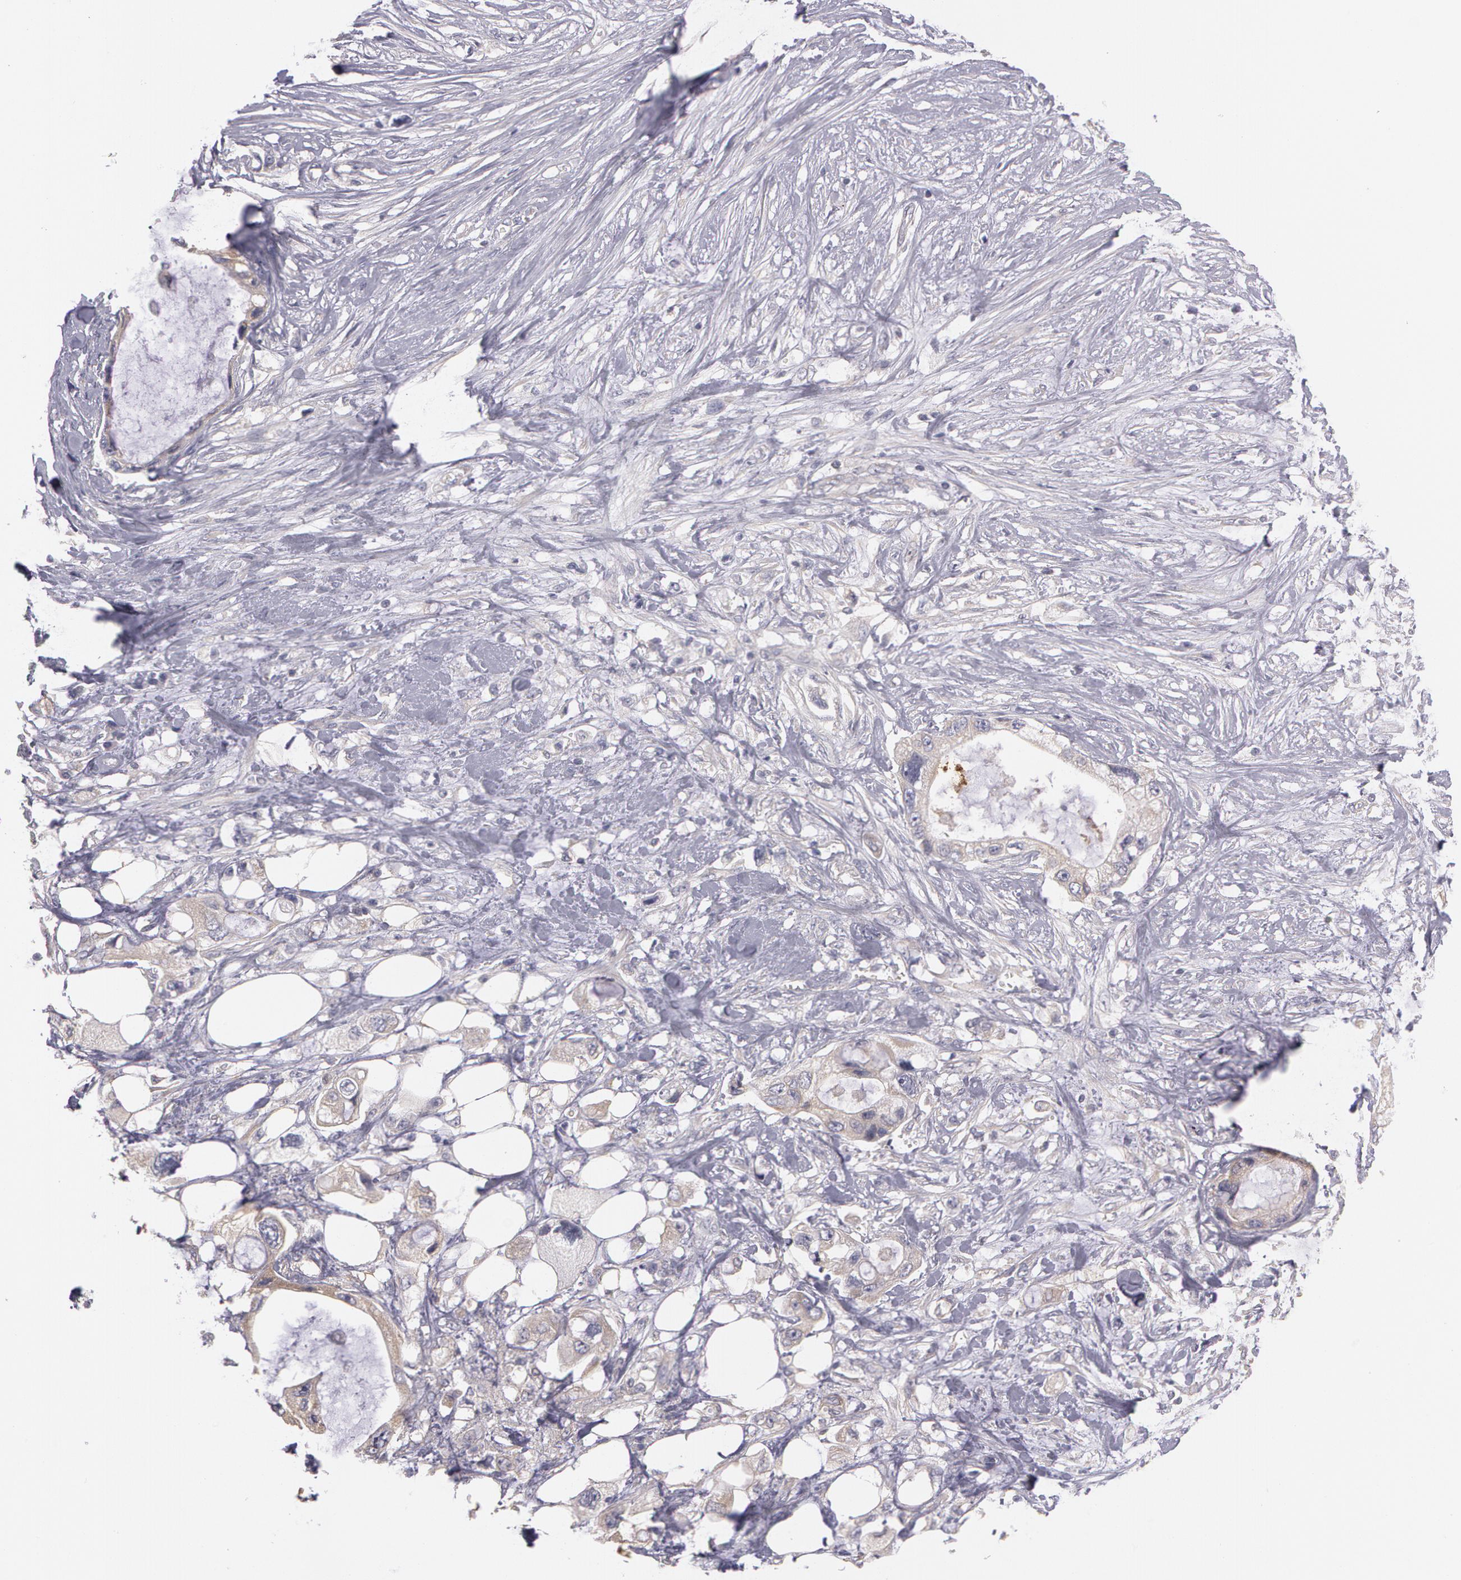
{"staining": {"intensity": "weak", "quantity": "<25%", "location": "cytoplasmic/membranous"}, "tissue": "pancreatic cancer", "cell_type": "Tumor cells", "image_type": "cancer", "snomed": [{"axis": "morphology", "description": "Adenocarcinoma, NOS"}, {"axis": "topography", "description": "Pancreas"}, {"axis": "topography", "description": "Stomach, upper"}], "caption": "The image reveals no staining of tumor cells in pancreatic cancer. (Stains: DAB IHC with hematoxylin counter stain, Microscopy: brightfield microscopy at high magnification).", "gene": "NEK9", "patient": {"sex": "male", "age": 77}}